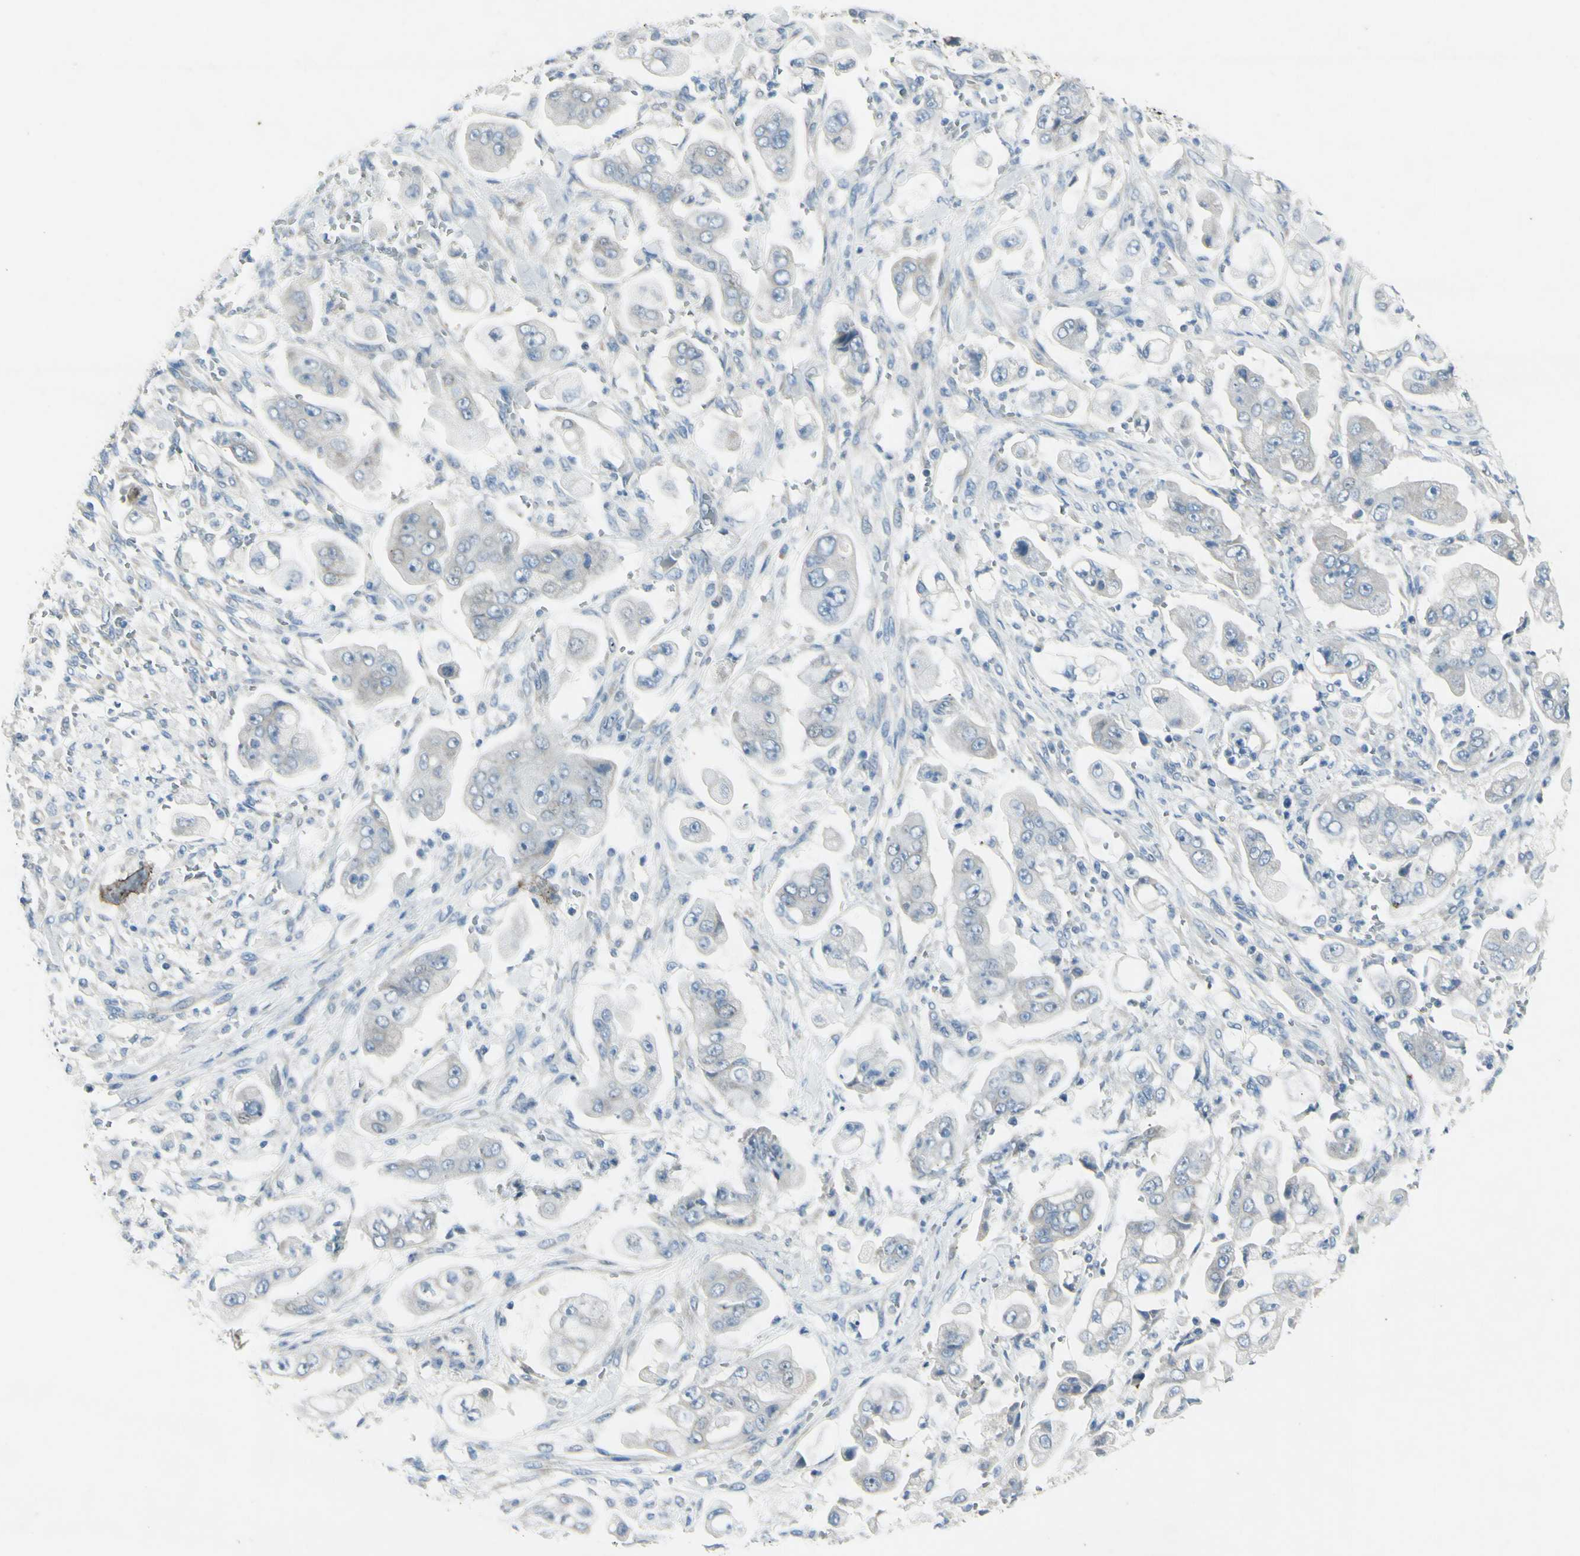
{"staining": {"intensity": "negative", "quantity": "none", "location": "none"}, "tissue": "stomach cancer", "cell_type": "Tumor cells", "image_type": "cancer", "snomed": [{"axis": "morphology", "description": "Adenocarcinoma, NOS"}, {"axis": "topography", "description": "Stomach"}], "caption": "Tumor cells show no significant positivity in adenocarcinoma (stomach).", "gene": "SNAP91", "patient": {"sex": "male", "age": 62}}